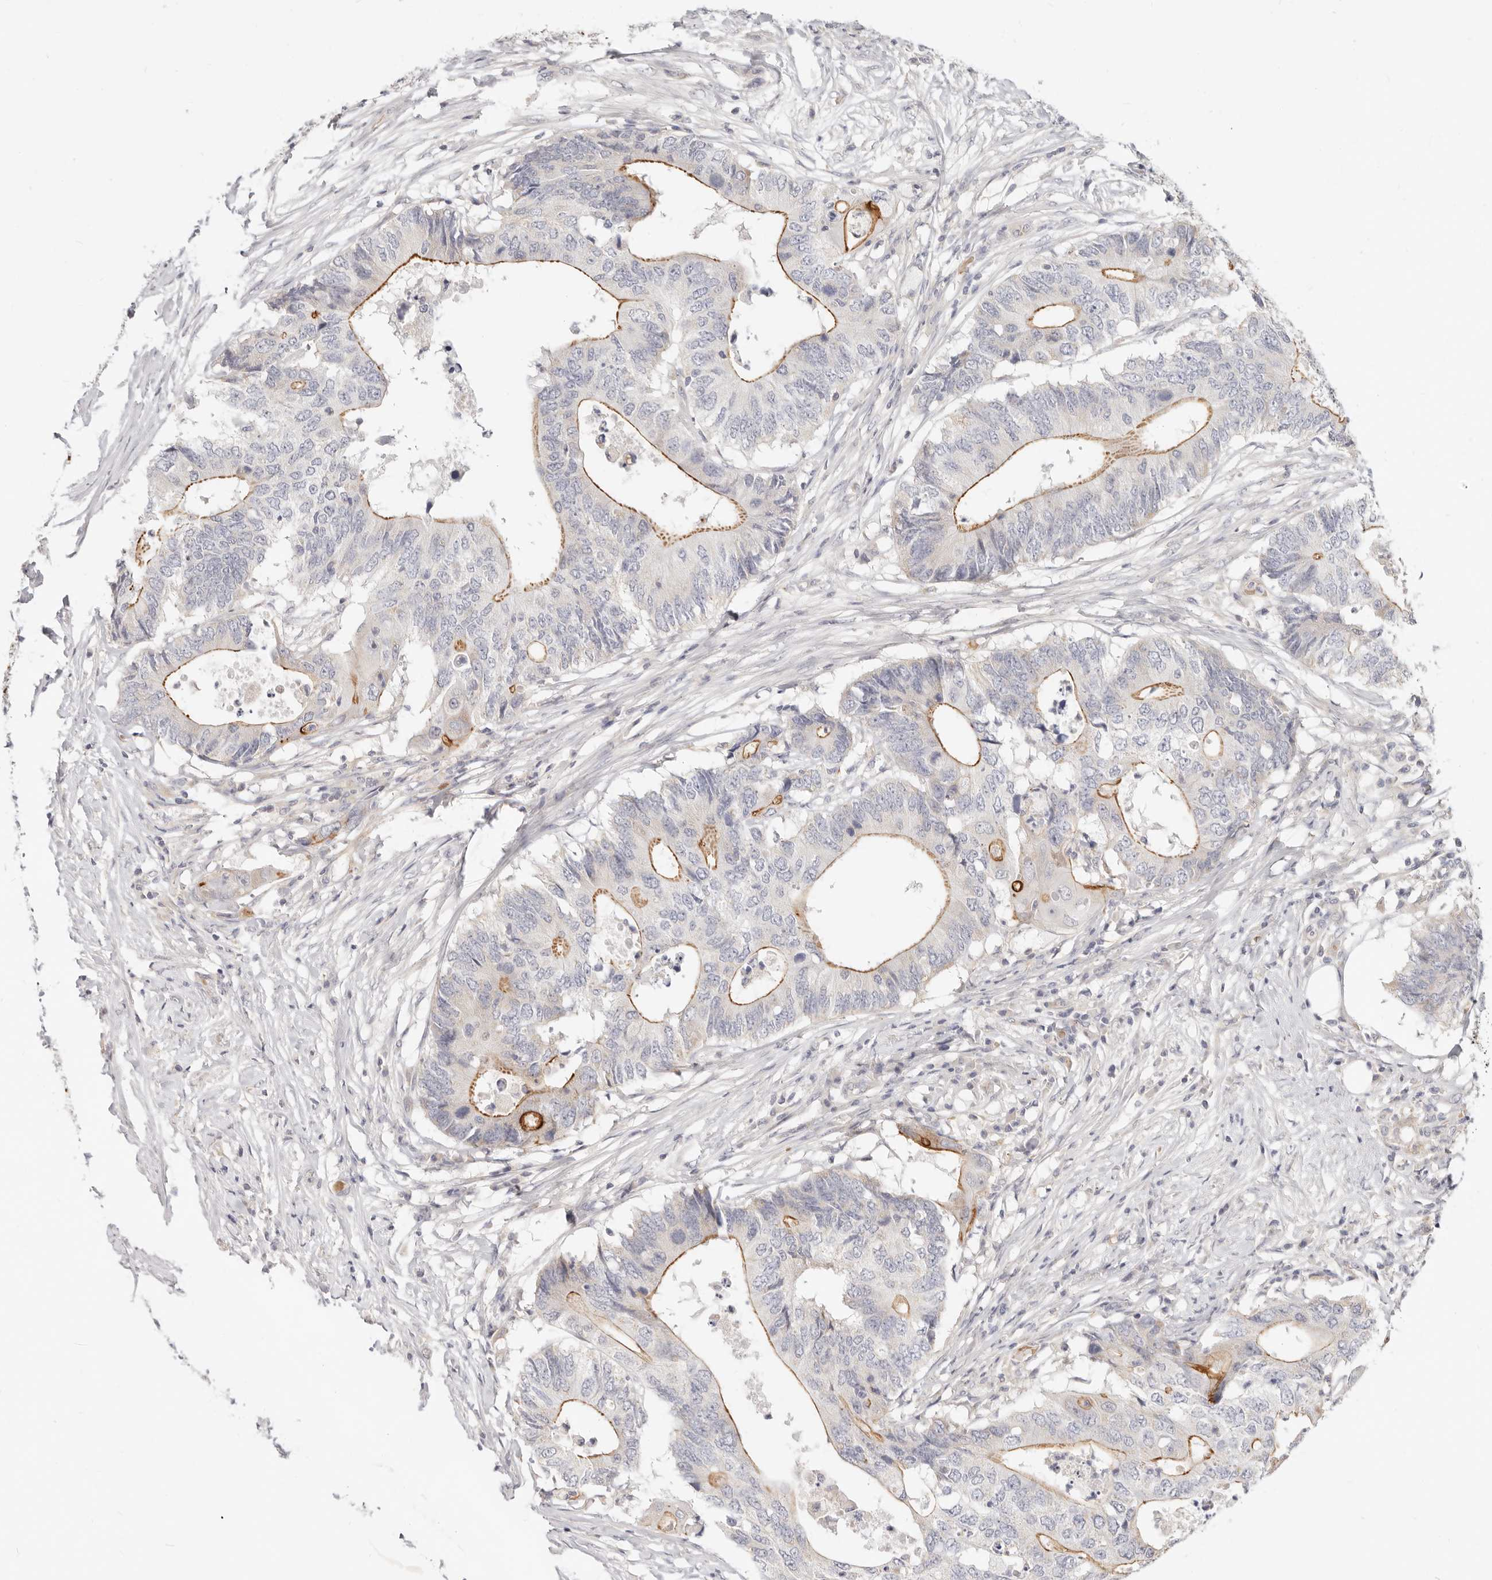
{"staining": {"intensity": "moderate", "quantity": "25%-75%", "location": "cytoplasmic/membranous"}, "tissue": "colorectal cancer", "cell_type": "Tumor cells", "image_type": "cancer", "snomed": [{"axis": "morphology", "description": "Adenocarcinoma, NOS"}, {"axis": "topography", "description": "Colon"}], "caption": "Protein analysis of adenocarcinoma (colorectal) tissue demonstrates moderate cytoplasmic/membranous staining in about 25%-75% of tumor cells.", "gene": "LTB4R2", "patient": {"sex": "male", "age": 71}}